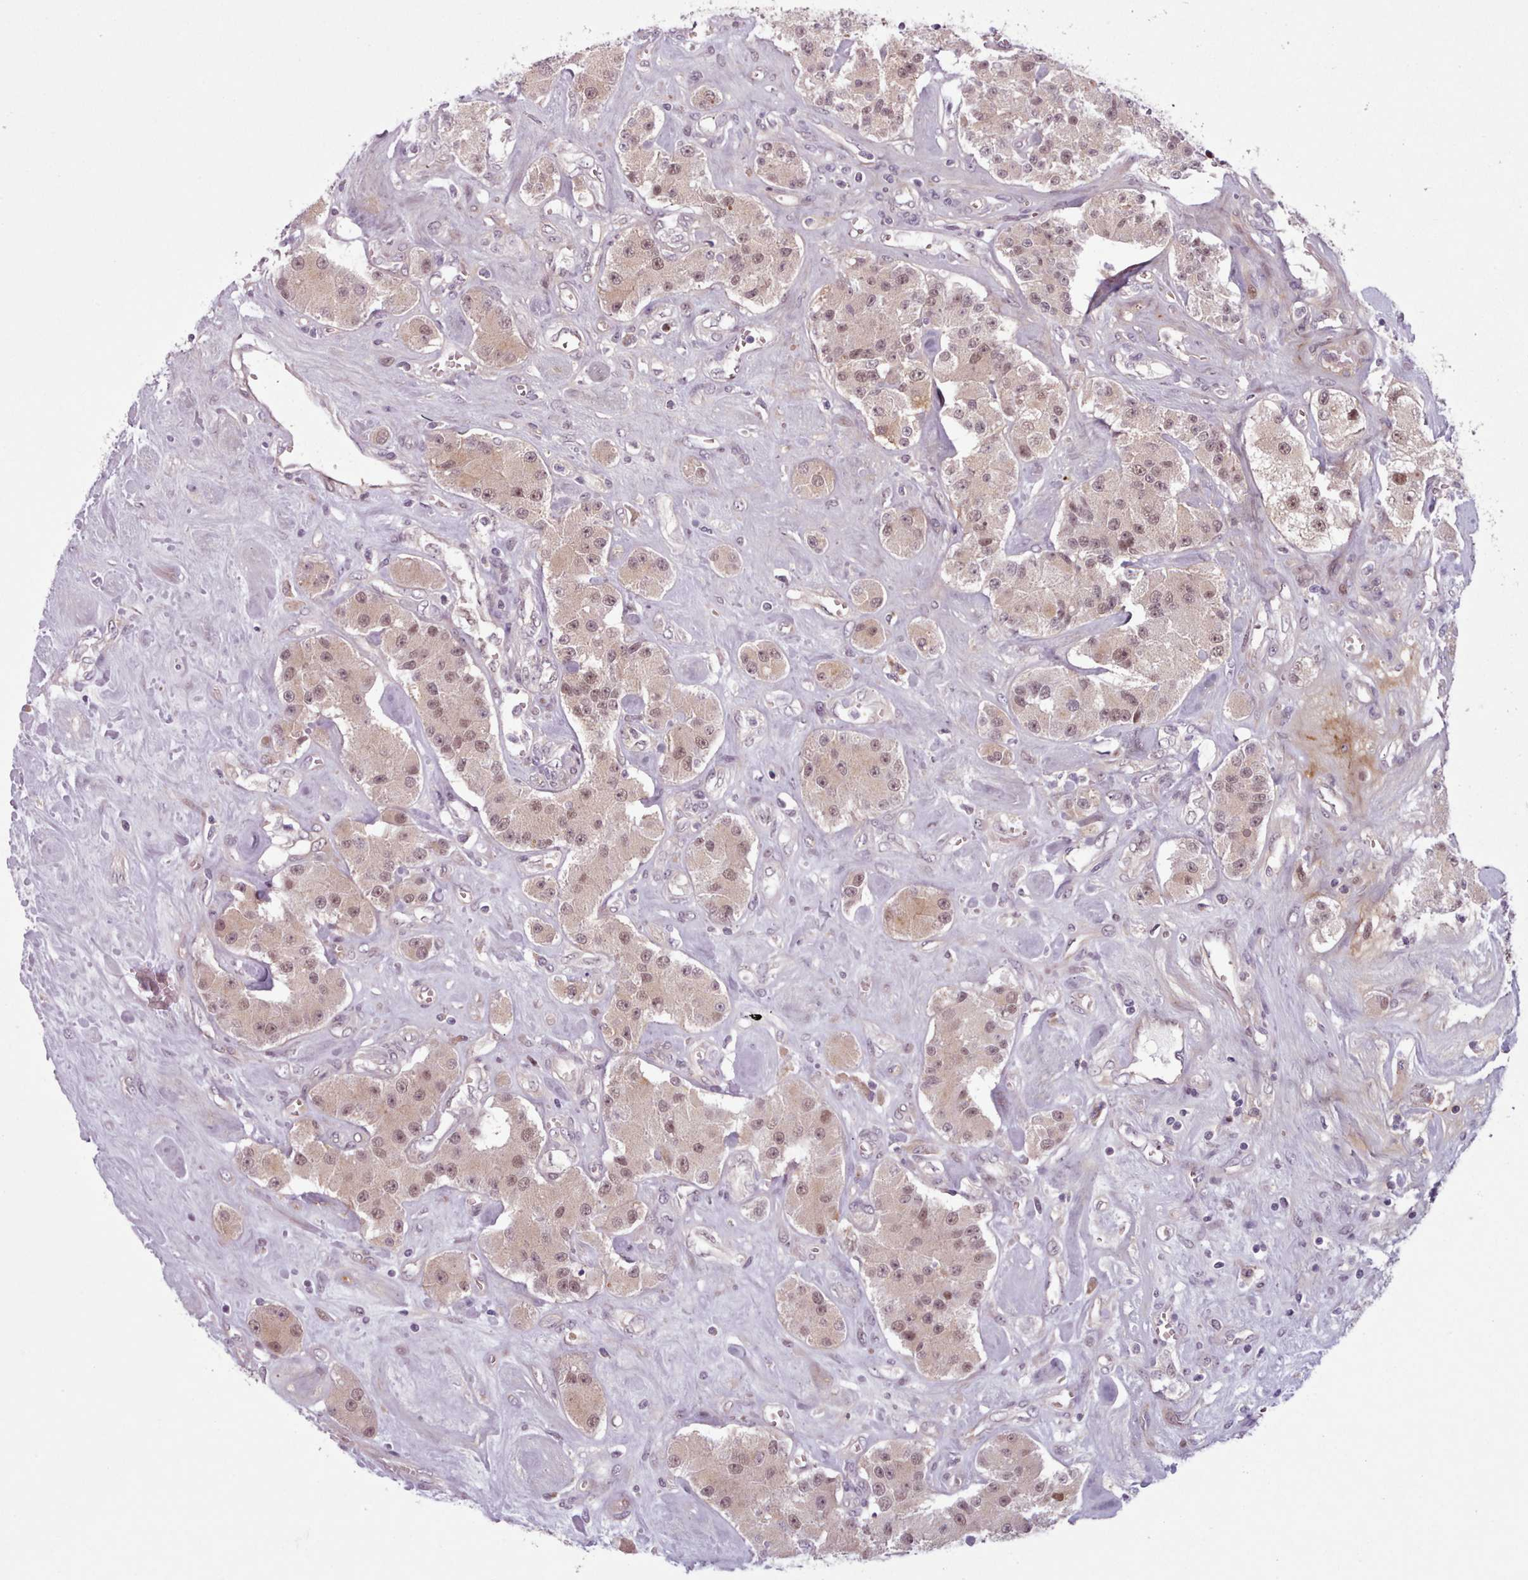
{"staining": {"intensity": "moderate", "quantity": ">75%", "location": "nuclear"}, "tissue": "carcinoid", "cell_type": "Tumor cells", "image_type": "cancer", "snomed": [{"axis": "morphology", "description": "Carcinoid, malignant, NOS"}, {"axis": "topography", "description": "Pancreas"}], "caption": "Human carcinoid stained with a protein marker demonstrates moderate staining in tumor cells.", "gene": "KBTBD7", "patient": {"sex": "male", "age": 41}}